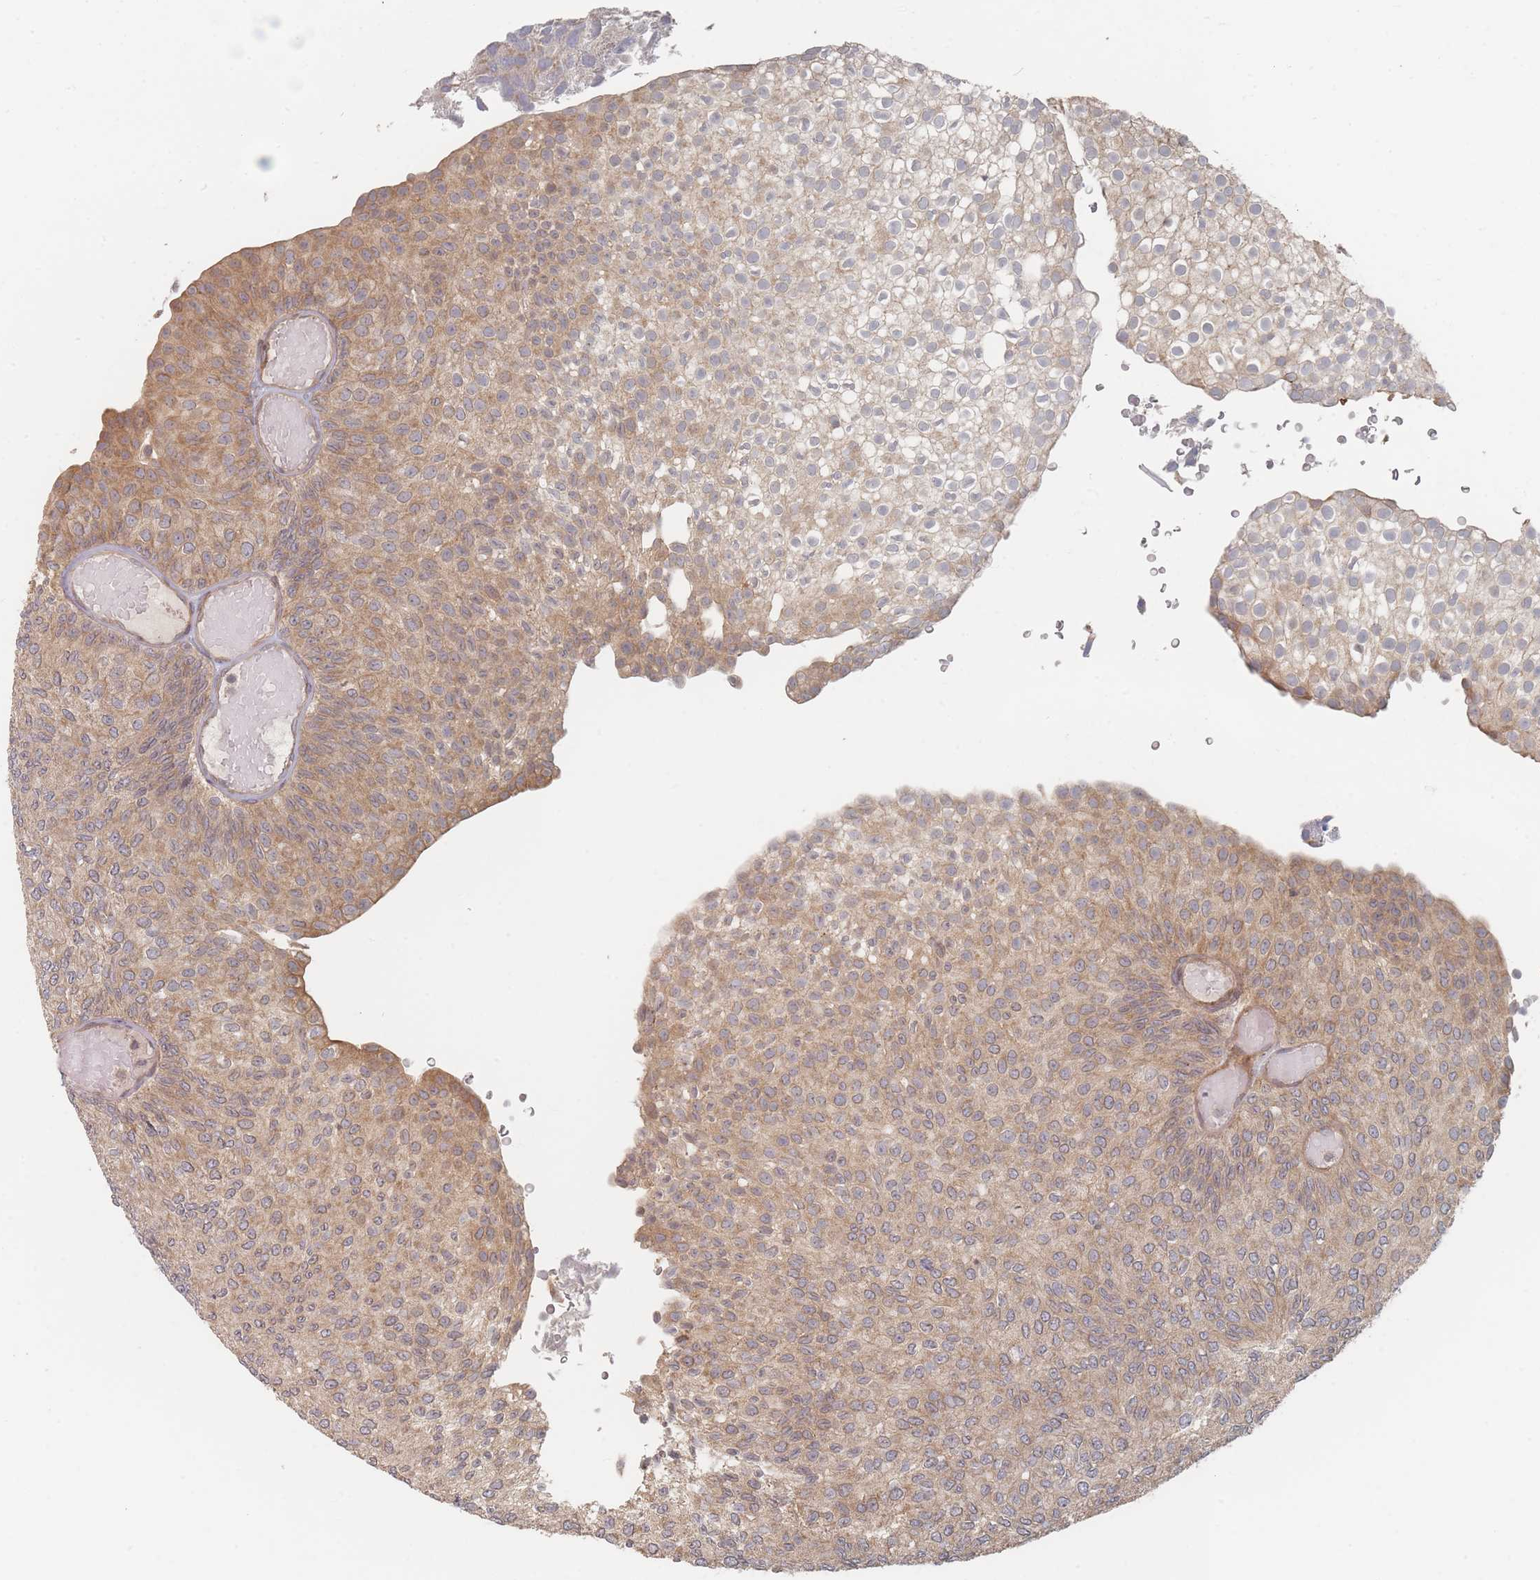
{"staining": {"intensity": "moderate", "quantity": "25%-75%", "location": "cytoplasmic/membranous"}, "tissue": "urothelial cancer", "cell_type": "Tumor cells", "image_type": "cancer", "snomed": [{"axis": "morphology", "description": "Urothelial carcinoma, Low grade"}, {"axis": "topography", "description": "Urinary bladder"}], "caption": "Moderate cytoplasmic/membranous protein staining is seen in about 25%-75% of tumor cells in urothelial carcinoma (low-grade).", "gene": "GLE1", "patient": {"sex": "male", "age": 78}}